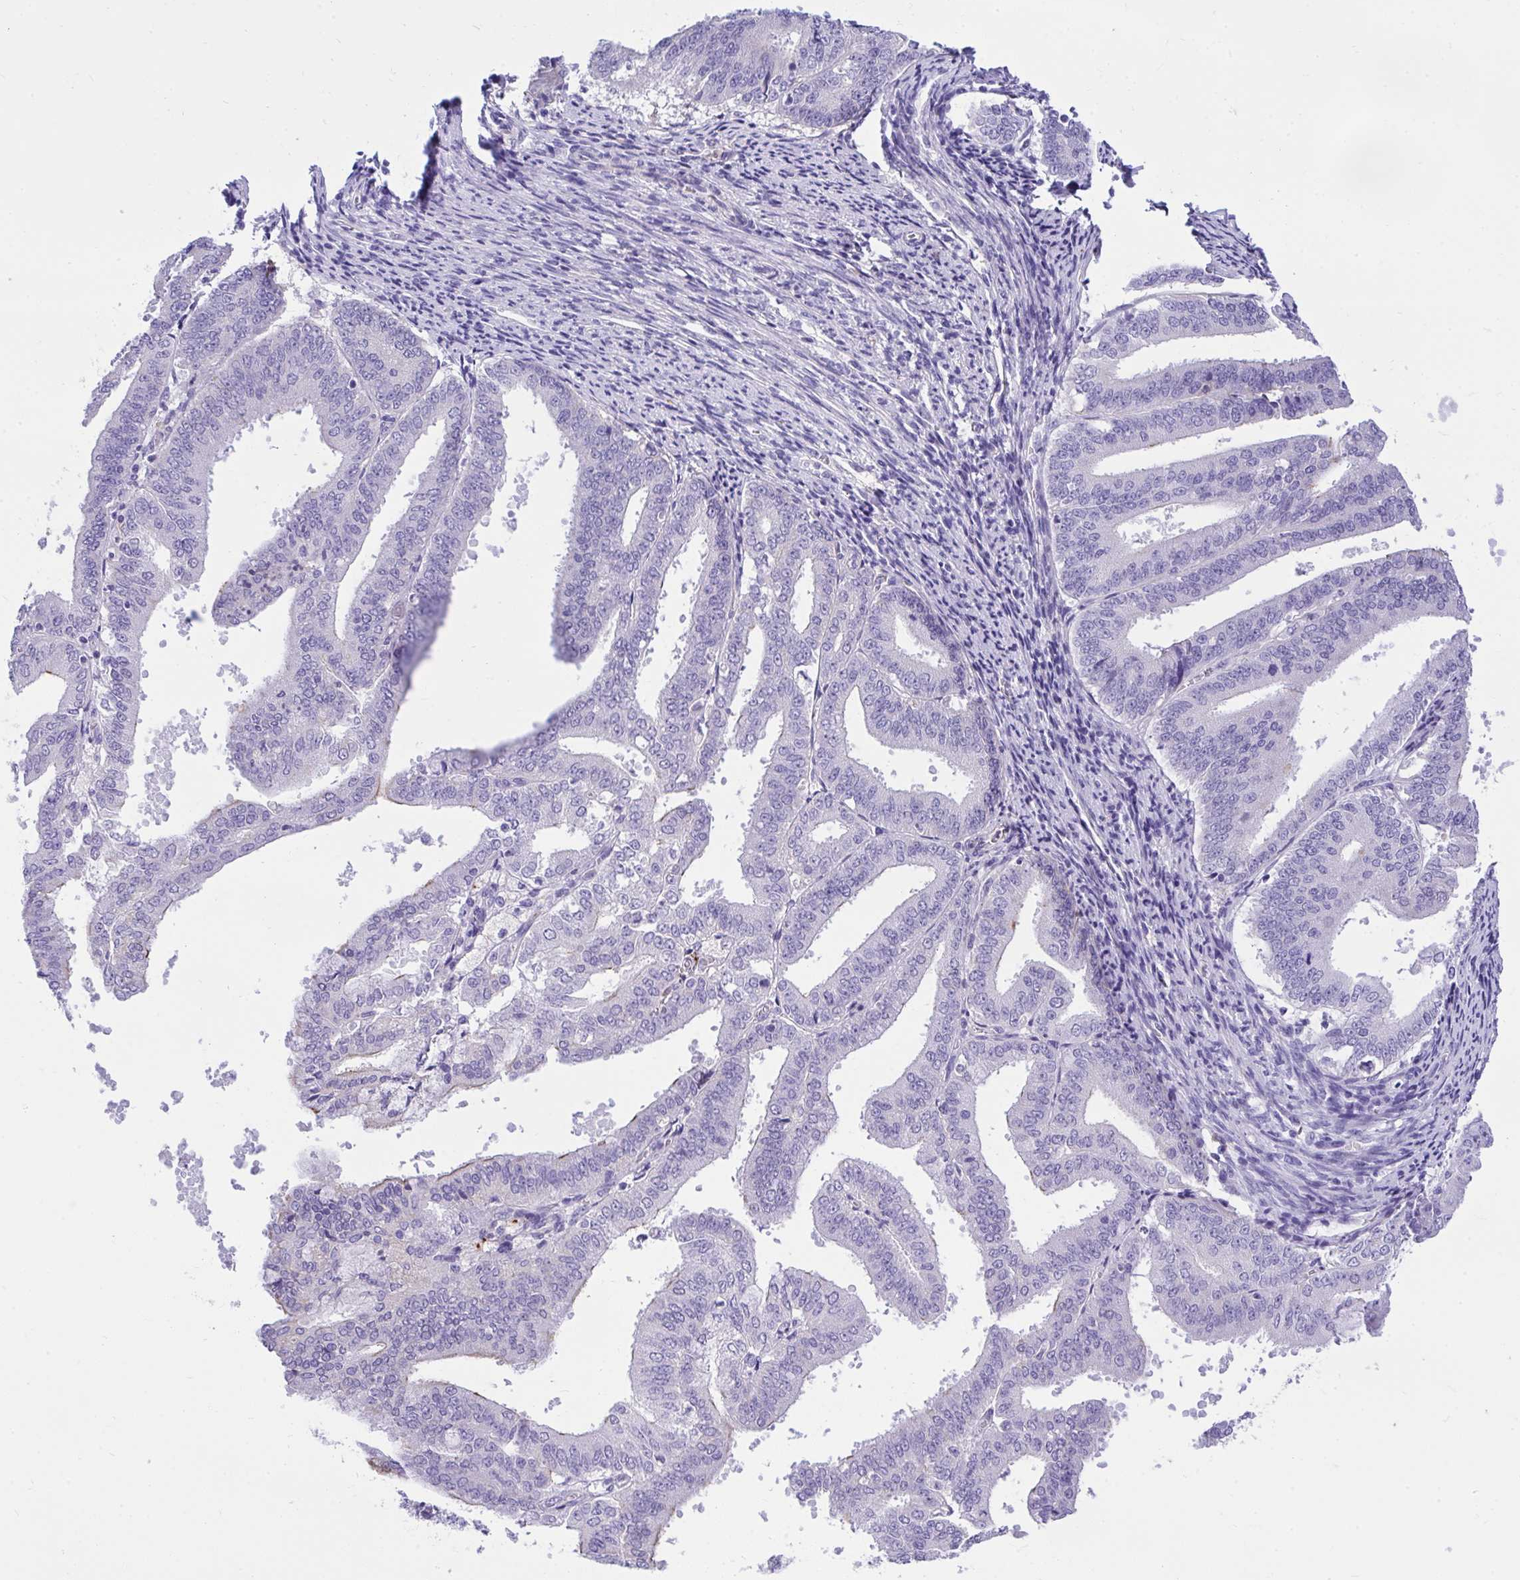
{"staining": {"intensity": "negative", "quantity": "none", "location": "none"}, "tissue": "endometrial cancer", "cell_type": "Tumor cells", "image_type": "cancer", "snomed": [{"axis": "morphology", "description": "Adenocarcinoma, NOS"}, {"axis": "topography", "description": "Endometrium"}], "caption": "High magnification brightfield microscopy of endometrial cancer stained with DAB (3,3'-diaminobenzidine) (brown) and counterstained with hematoxylin (blue): tumor cells show no significant staining.", "gene": "HRG", "patient": {"sex": "female", "age": 63}}